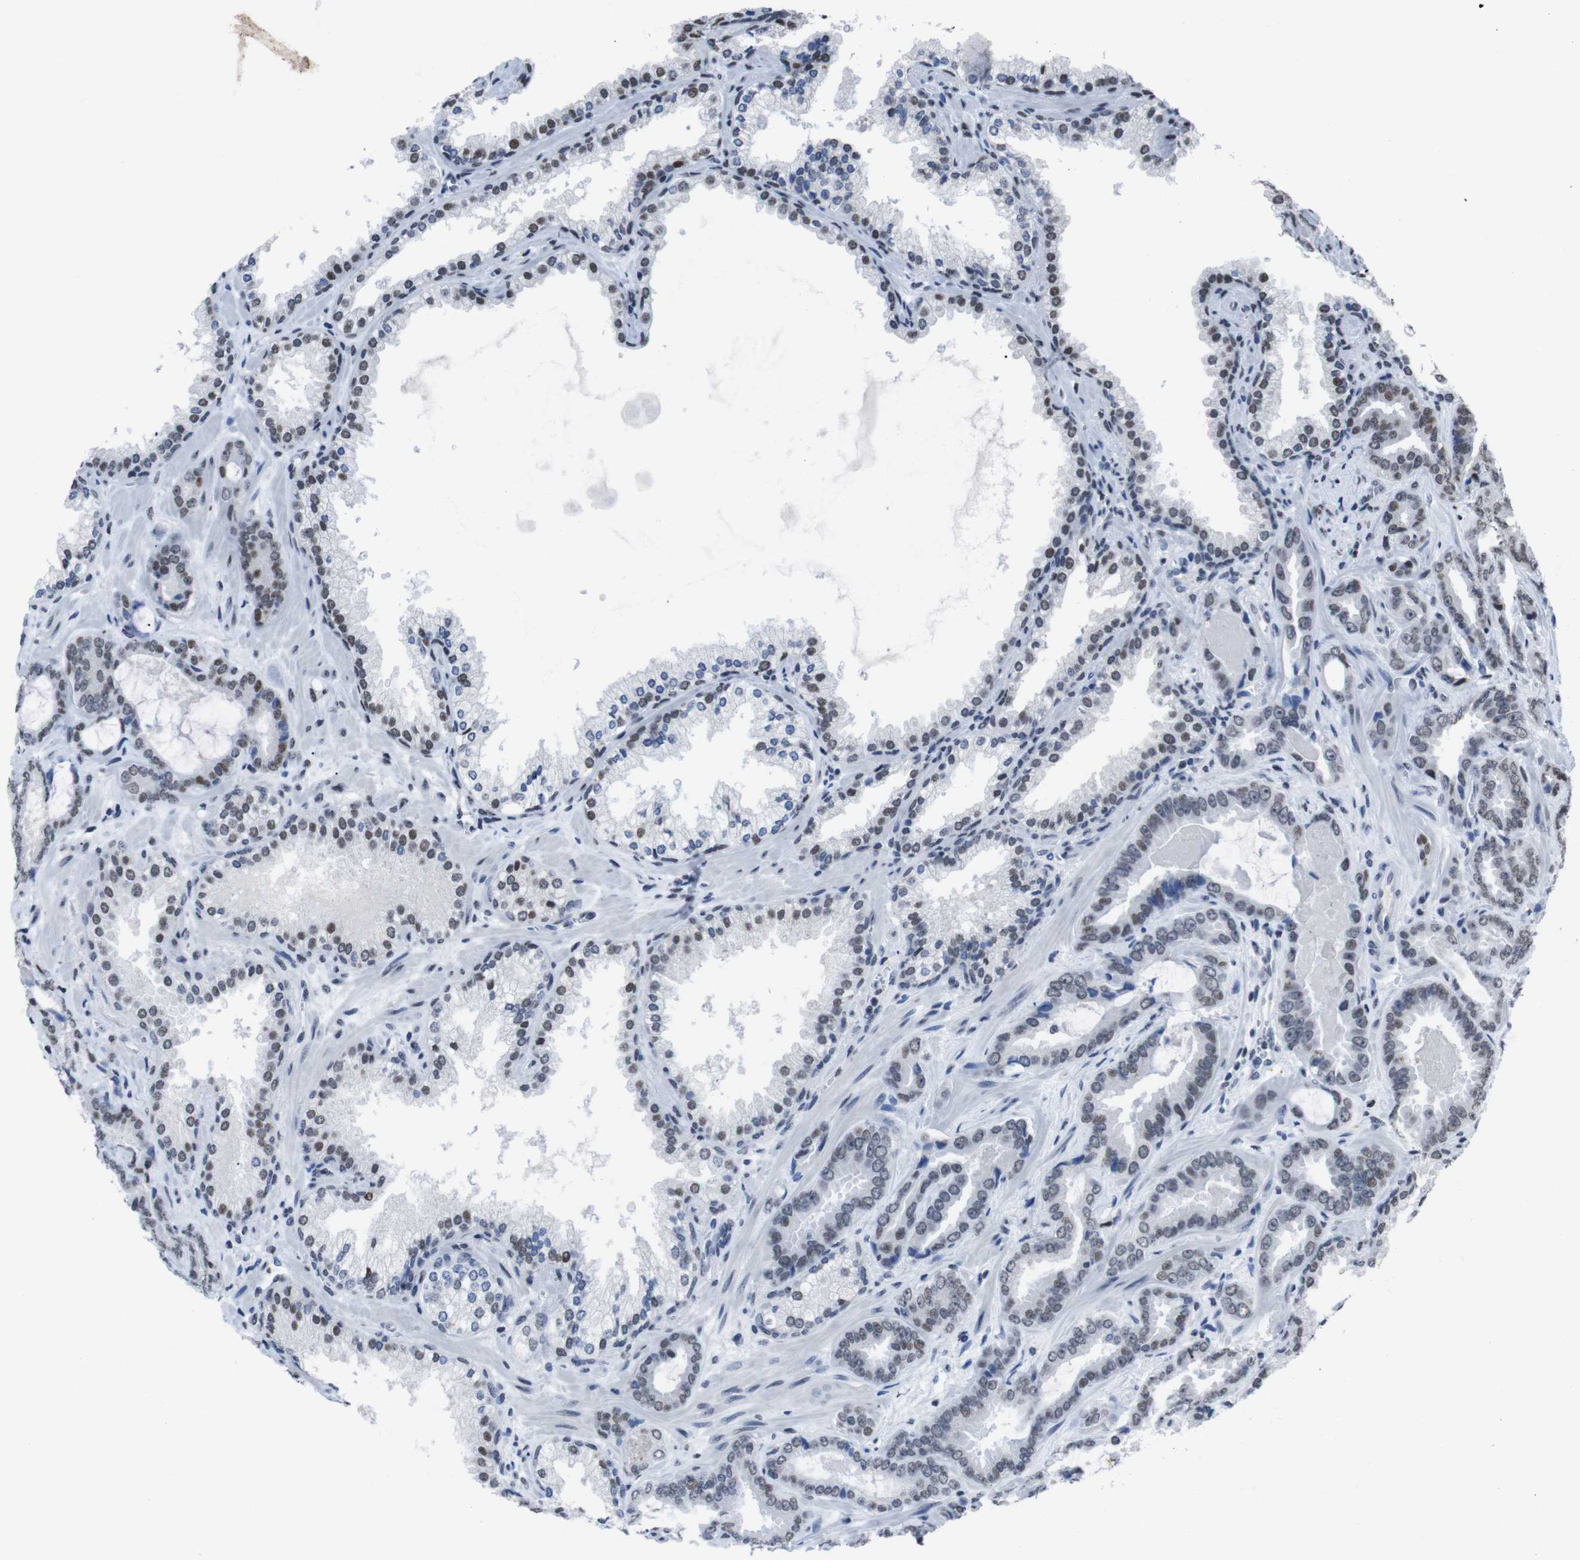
{"staining": {"intensity": "weak", "quantity": "<25%", "location": "nuclear"}, "tissue": "prostate cancer", "cell_type": "Tumor cells", "image_type": "cancer", "snomed": [{"axis": "morphology", "description": "Adenocarcinoma, Low grade"}, {"axis": "topography", "description": "Prostate"}], "caption": "This is a image of immunohistochemistry staining of low-grade adenocarcinoma (prostate), which shows no positivity in tumor cells. (Immunohistochemistry (ihc), brightfield microscopy, high magnification).", "gene": "PIP4P2", "patient": {"sex": "male", "age": 60}}